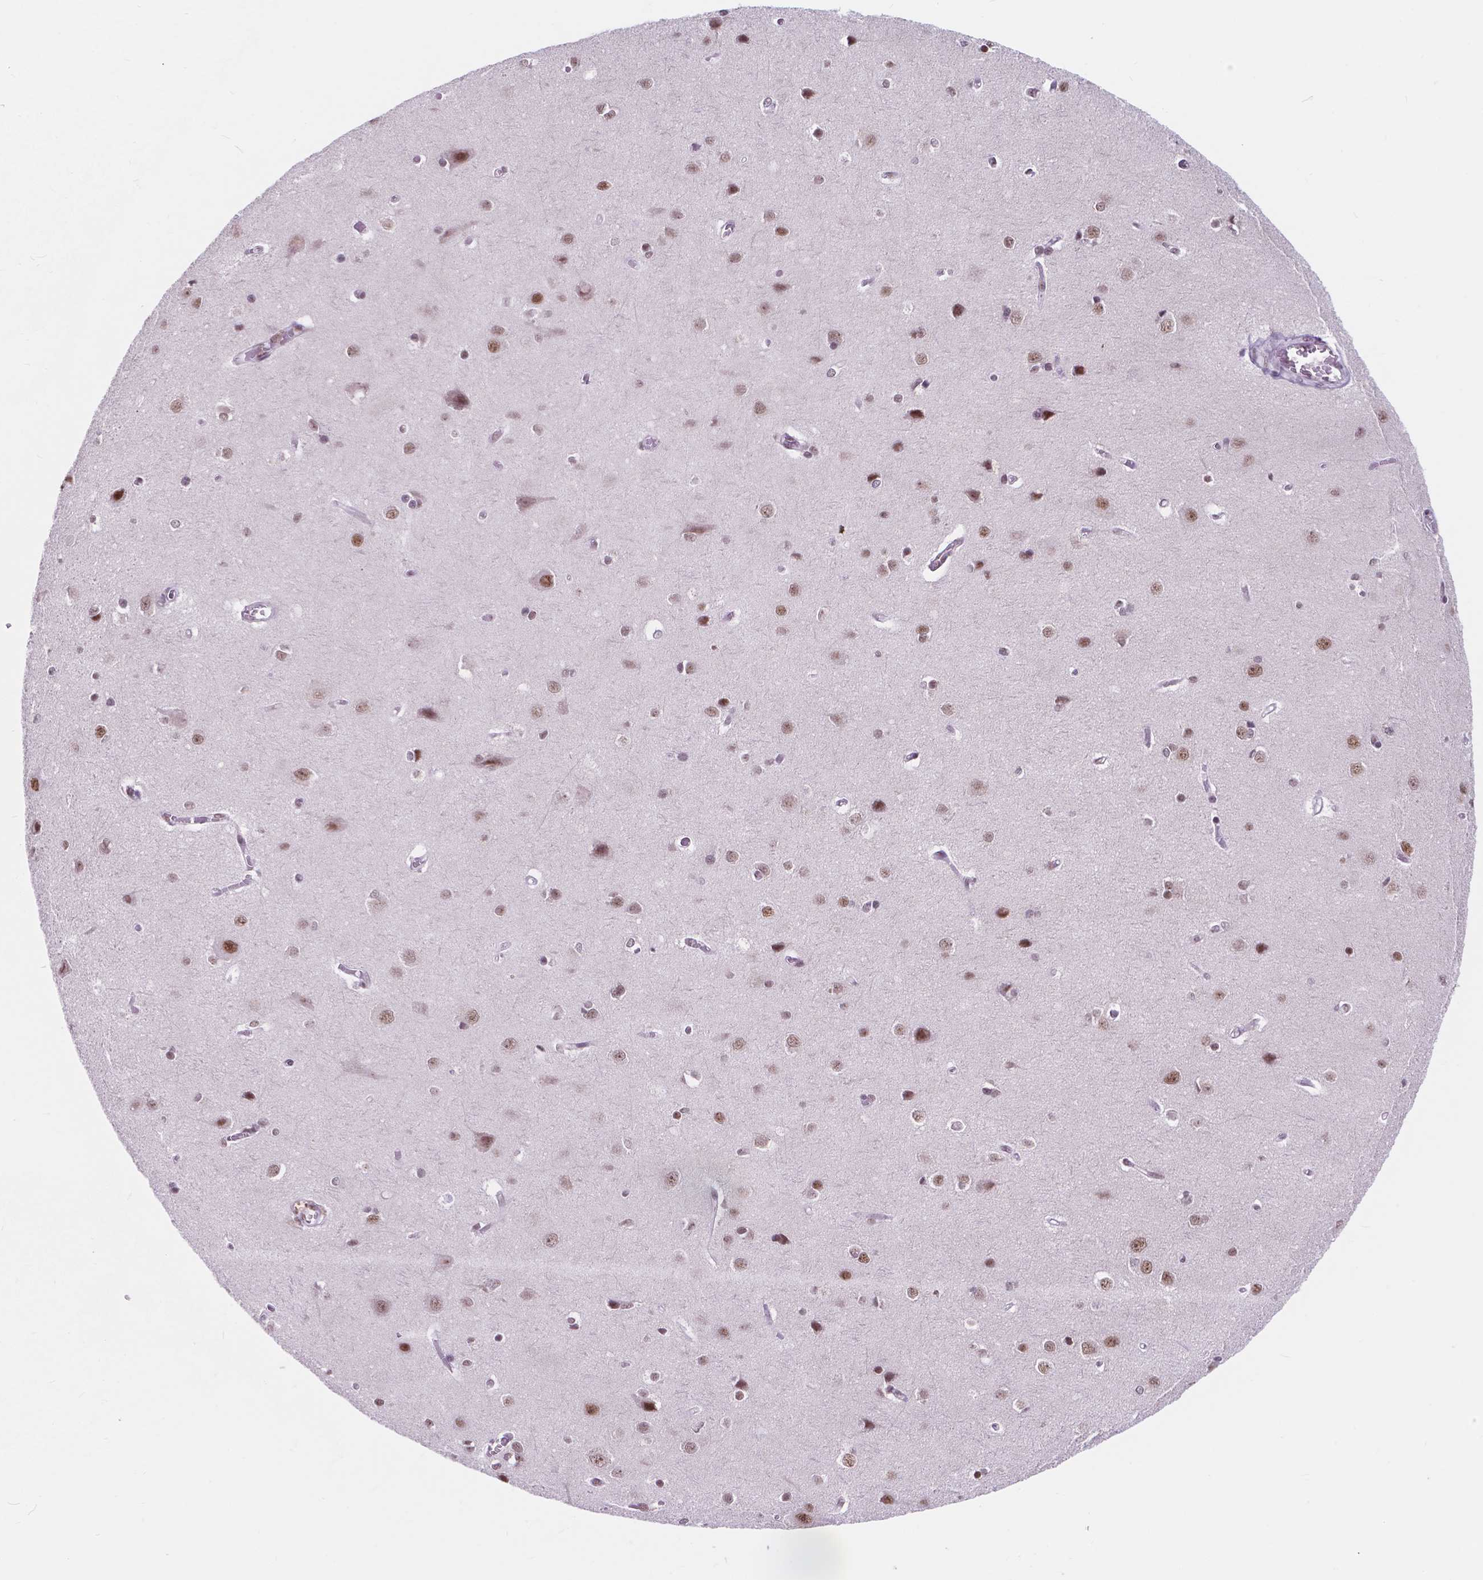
{"staining": {"intensity": "negative", "quantity": "none", "location": "none"}, "tissue": "cerebral cortex", "cell_type": "Endothelial cells", "image_type": "normal", "snomed": [{"axis": "morphology", "description": "Normal tissue, NOS"}, {"axis": "topography", "description": "Cerebral cortex"}], "caption": "Protein analysis of benign cerebral cortex reveals no significant expression in endothelial cells.", "gene": "BCAS2", "patient": {"sex": "male", "age": 37}}